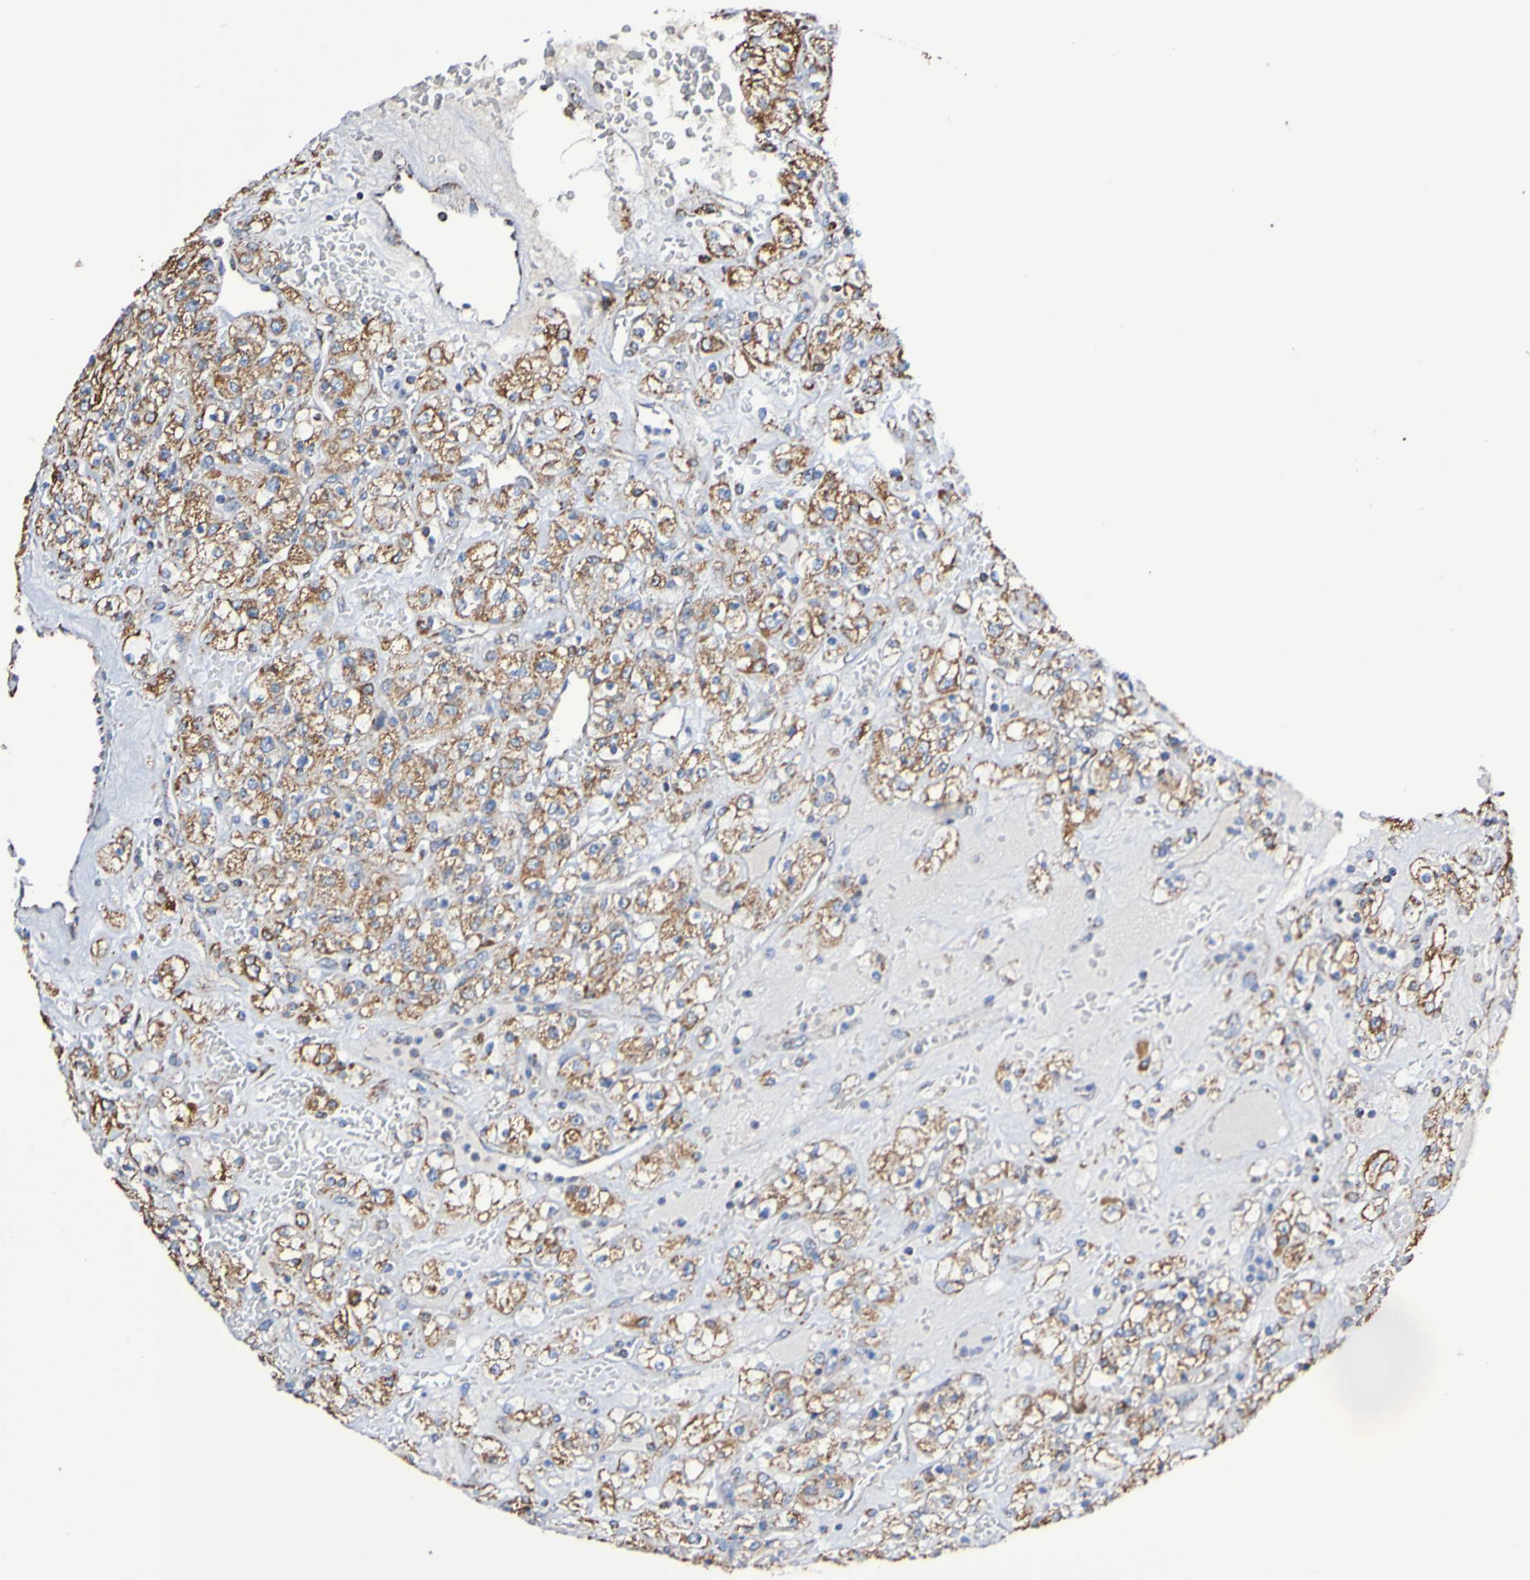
{"staining": {"intensity": "moderate", "quantity": ">75%", "location": "cytoplasmic/membranous"}, "tissue": "renal cancer", "cell_type": "Tumor cells", "image_type": "cancer", "snomed": [{"axis": "morphology", "description": "Normal tissue, NOS"}, {"axis": "morphology", "description": "Adenocarcinoma, NOS"}, {"axis": "topography", "description": "Kidney"}], "caption": "Immunohistochemical staining of renal adenocarcinoma shows medium levels of moderate cytoplasmic/membranous staining in approximately >75% of tumor cells. The staining is performed using DAB brown chromogen to label protein expression. The nuclei are counter-stained blue using hematoxylin.", "gene": "IL18R1", "patient": {"sex": "female", "age": 72}}